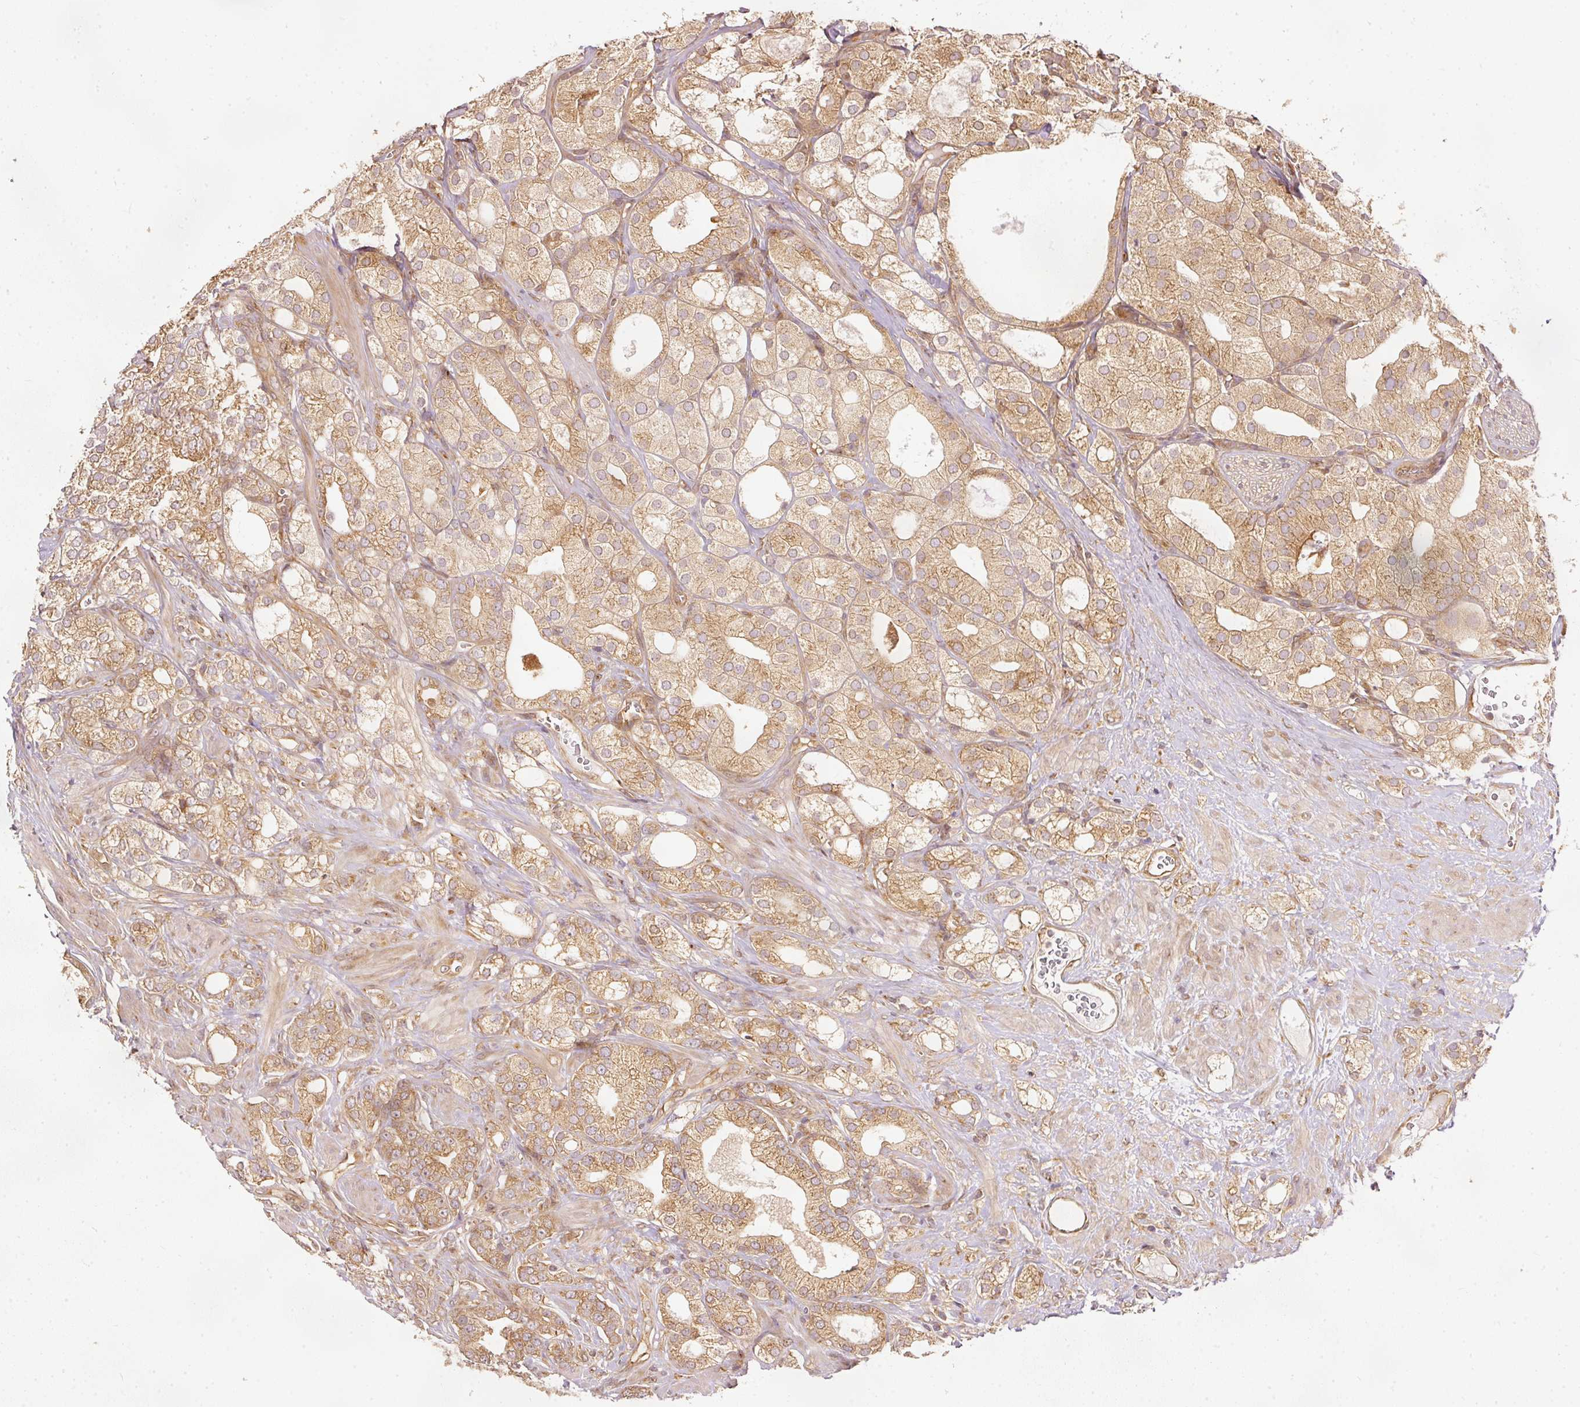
{"staining": {"intensity": "weak", "quantity": ">75%", "location": "cytoplasmic/membranous"}, "tissue": "prostate cancer", "cell_type": "Tumor cells", "image_type": "cancer", "snomed": [{"axis": "morphology", "description": "Adenocarcinoma, High grade"}, {"axis": "topography", "description": "Prostate"}], "caption": "A low amount of weak cytoplasmic/membranous staining is appreciated in approximately >75% of tumor cells in prostate cancer tissue. Nuclei are stained in blue.", "gene": "EIF3B", "patient": {"sex": "male", "age": 50}}